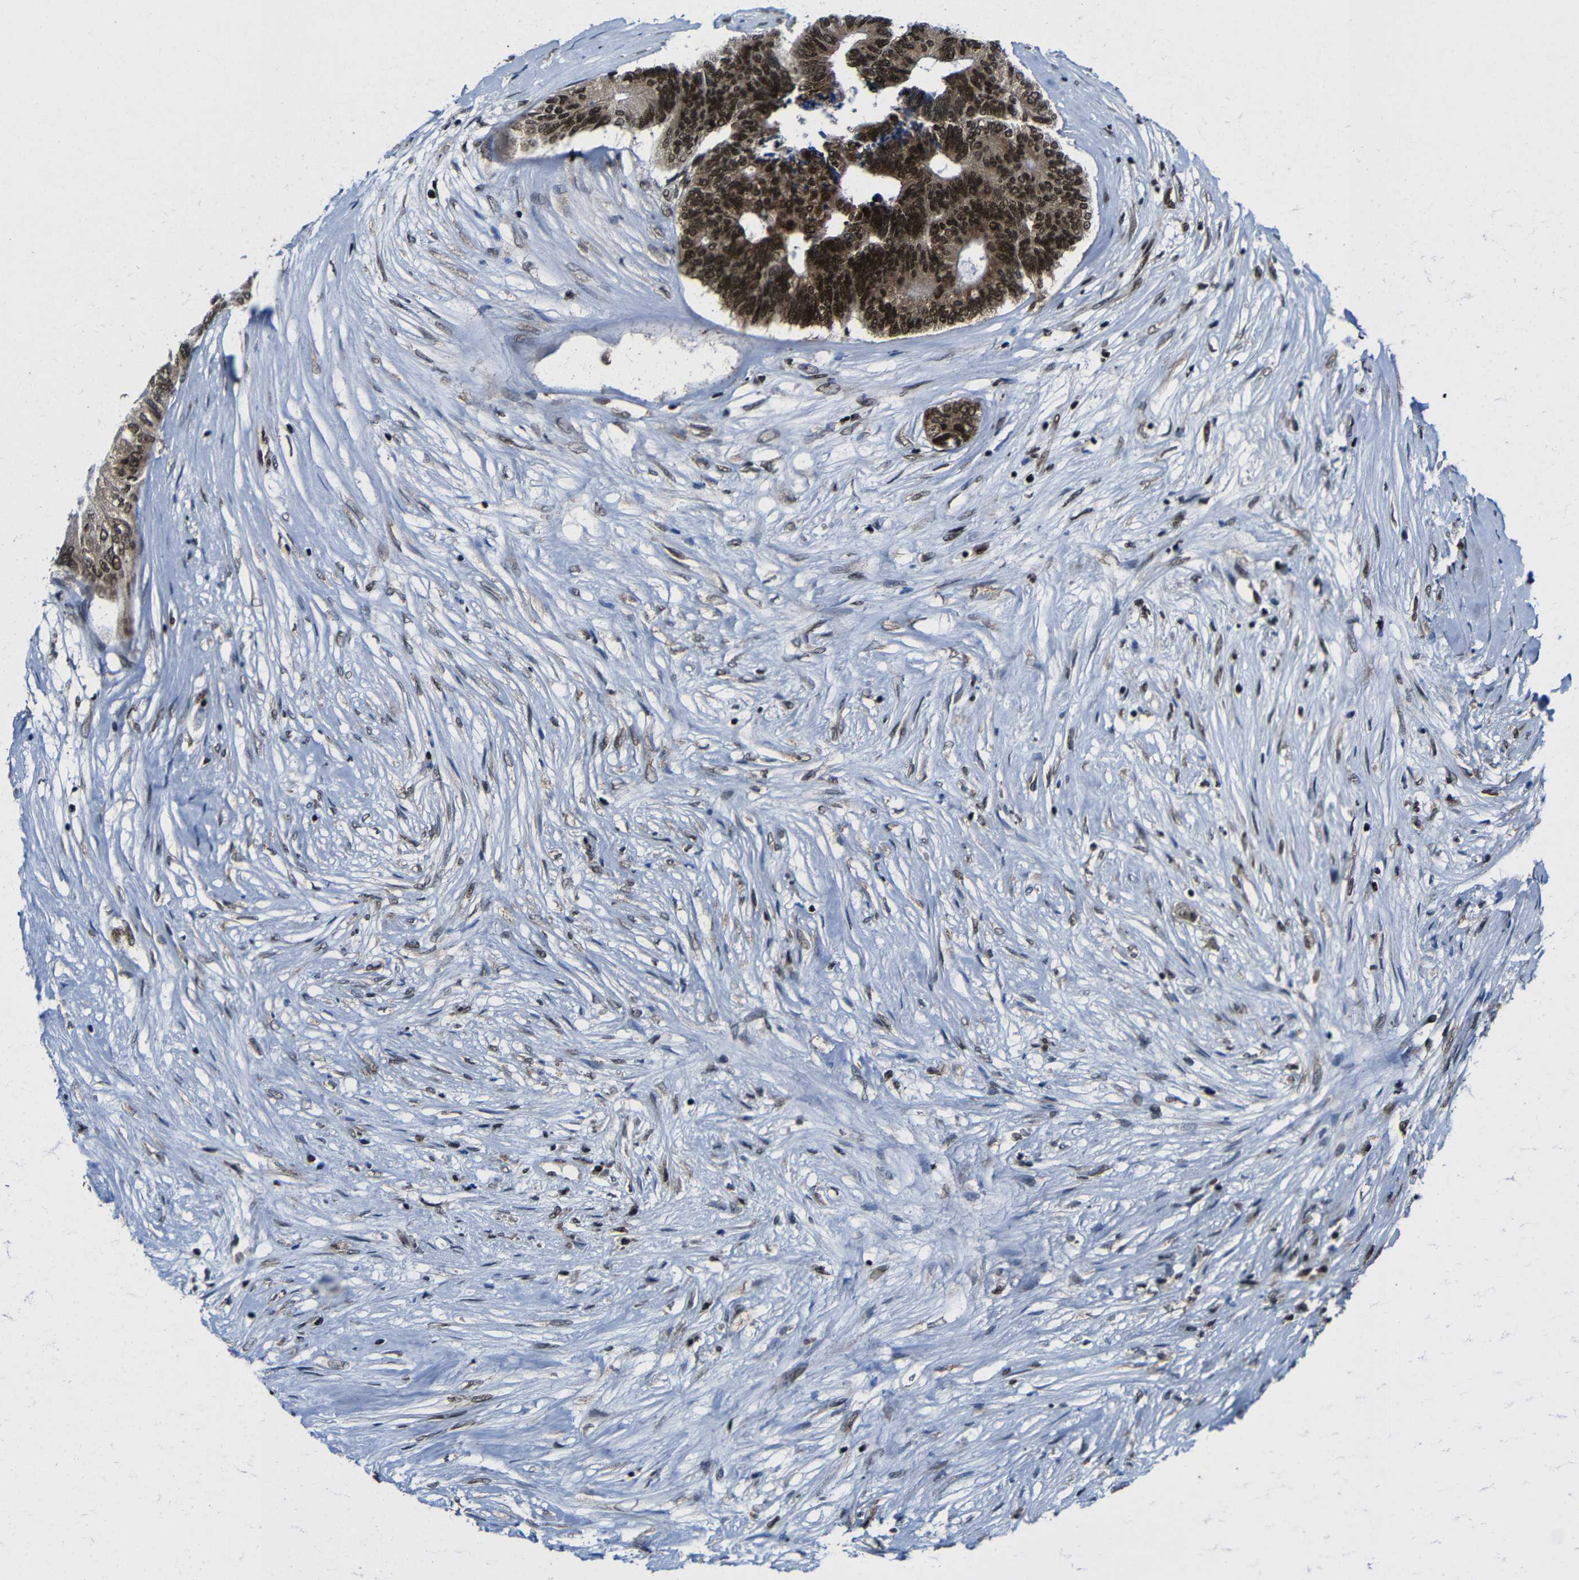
{"staining": {"intensity": "strong", "quantity": ">75%", "location": "cytoplasmic/membranous,nuclear"}, "tissue": "colorectal cancer", "cell_type": "Tumor cells", "image_type": "cancer", "snomed": [{"axis": "morphology", "description": "Adenocarcinoma, NOS"}, {"axis": "topography", "description": "Rectum"}], "caption": "This histopathology image displays colorectal cancer (adenocarcinoma) stained with immunohistochemistry (IHC) to label a protein in brown. The cytoplasmic/membranous and nuclear of tumor cells show strong positivity for the protein. Nuclei are counter-stained blue.", "gene": "PTBP1", "patient": {"sex": "male", "age": 63}}